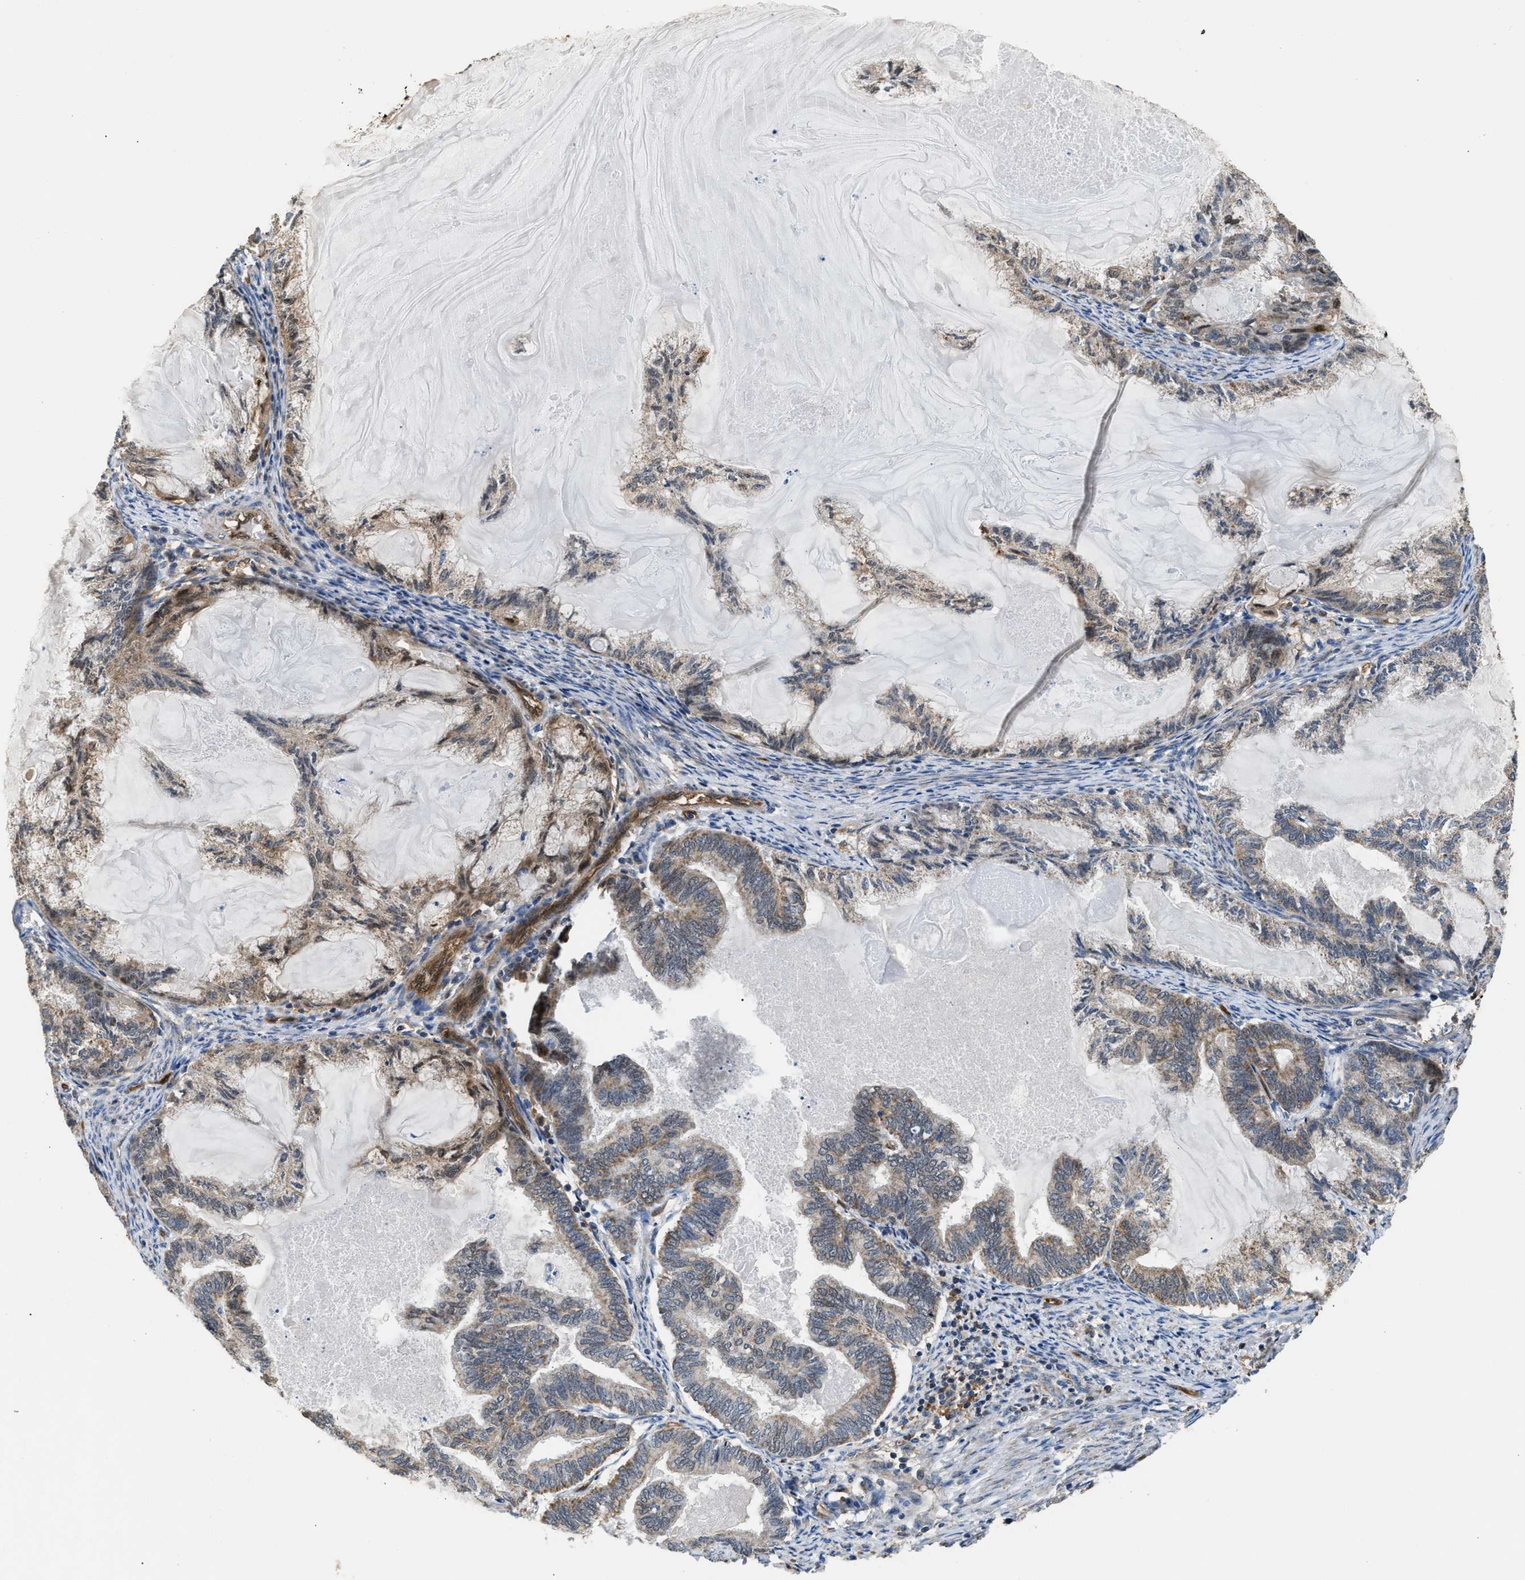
{"staining": {"intensity": "weak", "quantity": ">75%", "location": "cytoplasmic/membranous"}, "tissue": "endometrial cancer", "cell_type": "Tumor cells", "image_type": "cancer", "snomed": [{"axis": "morphology", "description": "Adenocarcinoma, NOS"}, {"axis": "topography", "description": "Endometrium"}], "caption": "Protein analysis of endometrial cancer tissue demonstrates weak cytoplasmic/membranous staining in about >75% of tumor cells.", "gene": "PPA1", "patient": {"sex": "female", "age": 86}}